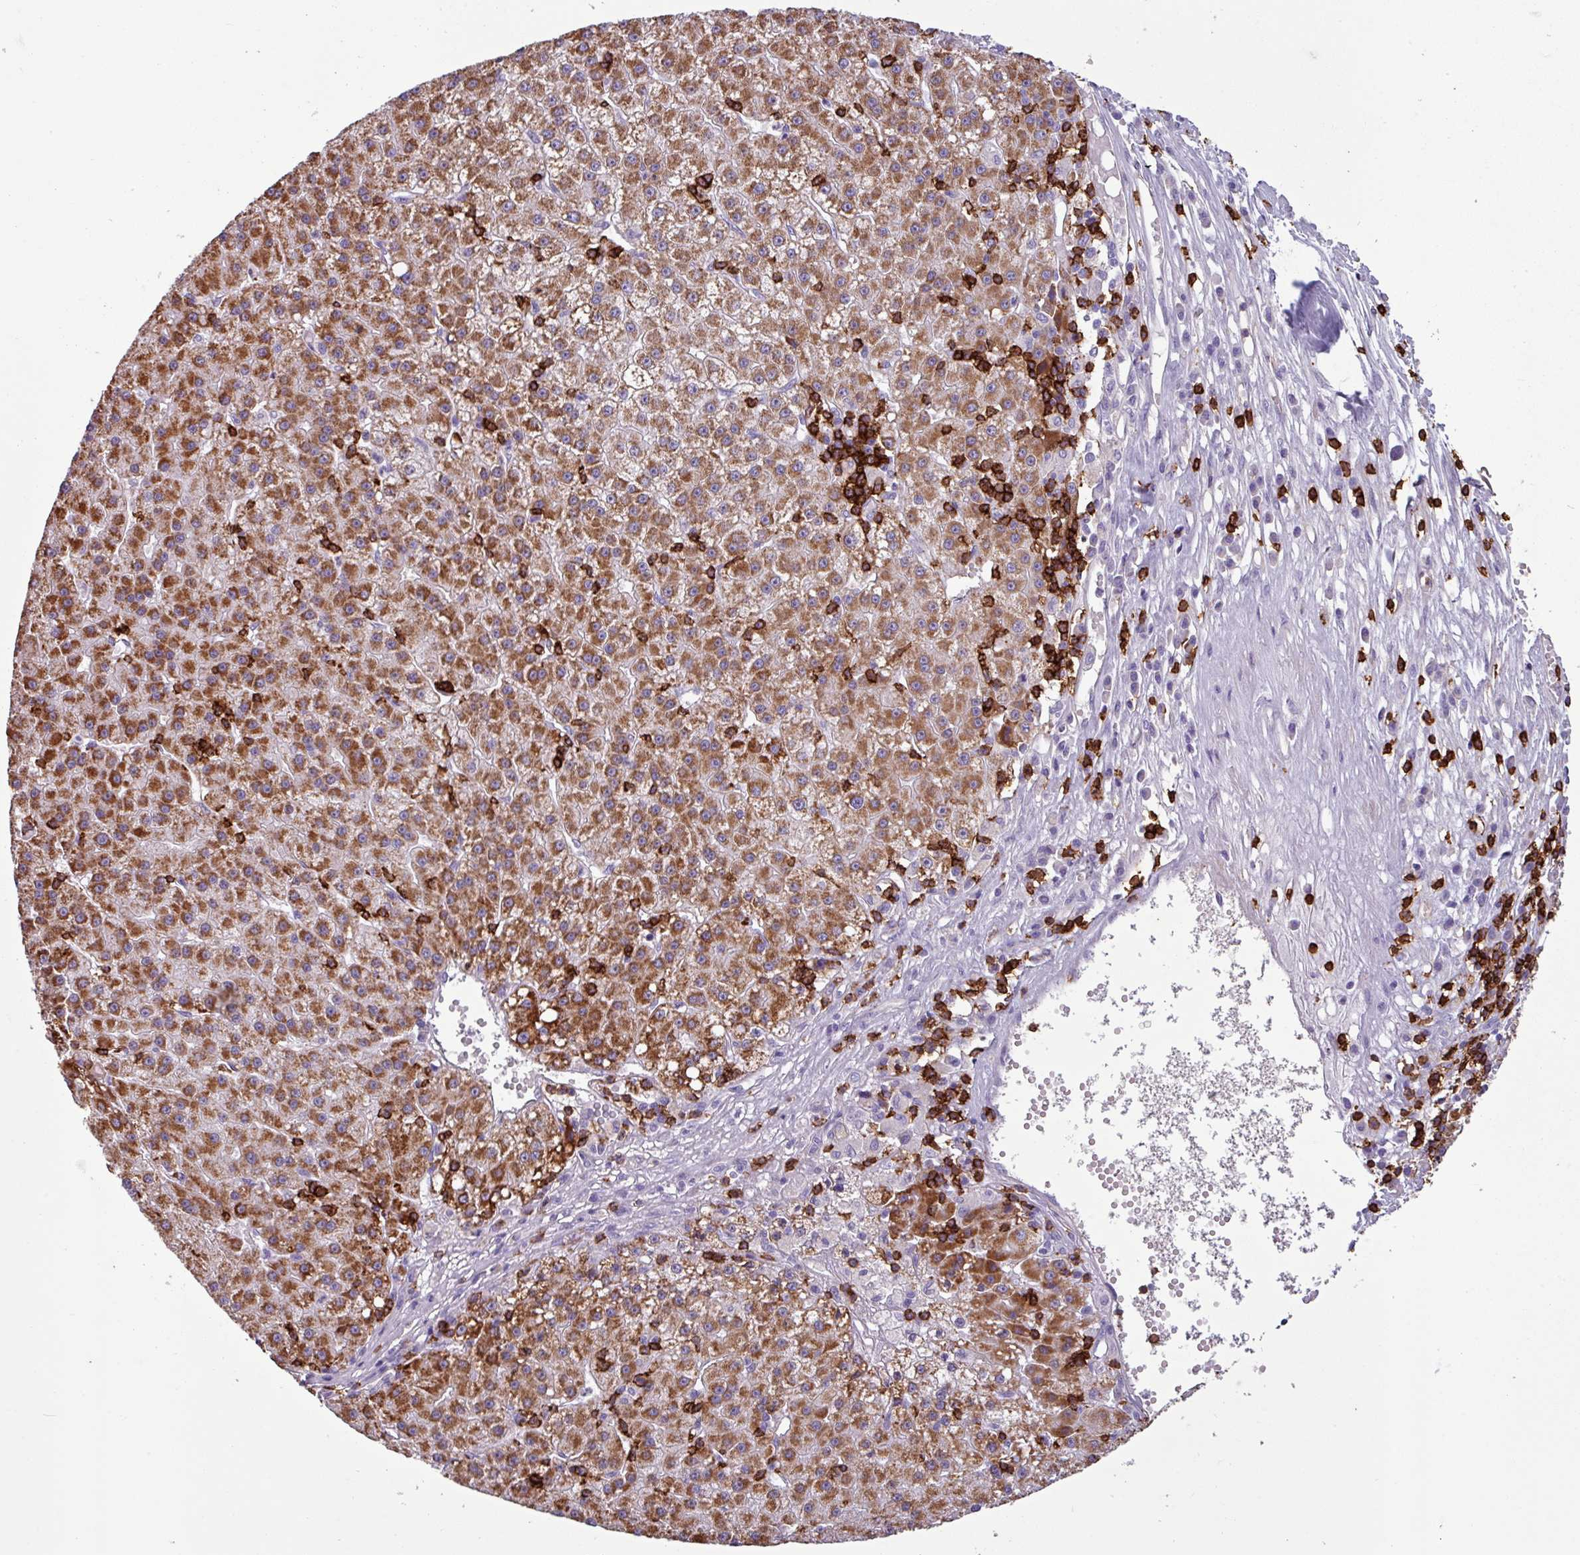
{"staining": {"intensity": "strong", "quantity": ">75%", "location": "cytoplasmic/membranous"}, "tissue": "liver cancer", "cell_type": "Tumor cells", "image_type": "cancer", "snomed": [{"axis": "morphology", "description": "Carcinoma, Hepatocellular, NOS"}, {"axis": "topography", "description": "Liver"}], "caption": "The histopathology image shows staining of hepatocellular carcinoma (liver), revealing strong cytoplasmic/membranous protein positivity (brown color) within tumor cells. (Stains: DAB in brown, nuclei in blue, Microscopy: brightfield microscopy at high magnification).", "gene": "CD8A", "patient": {"sex": "male", "age": 76}}